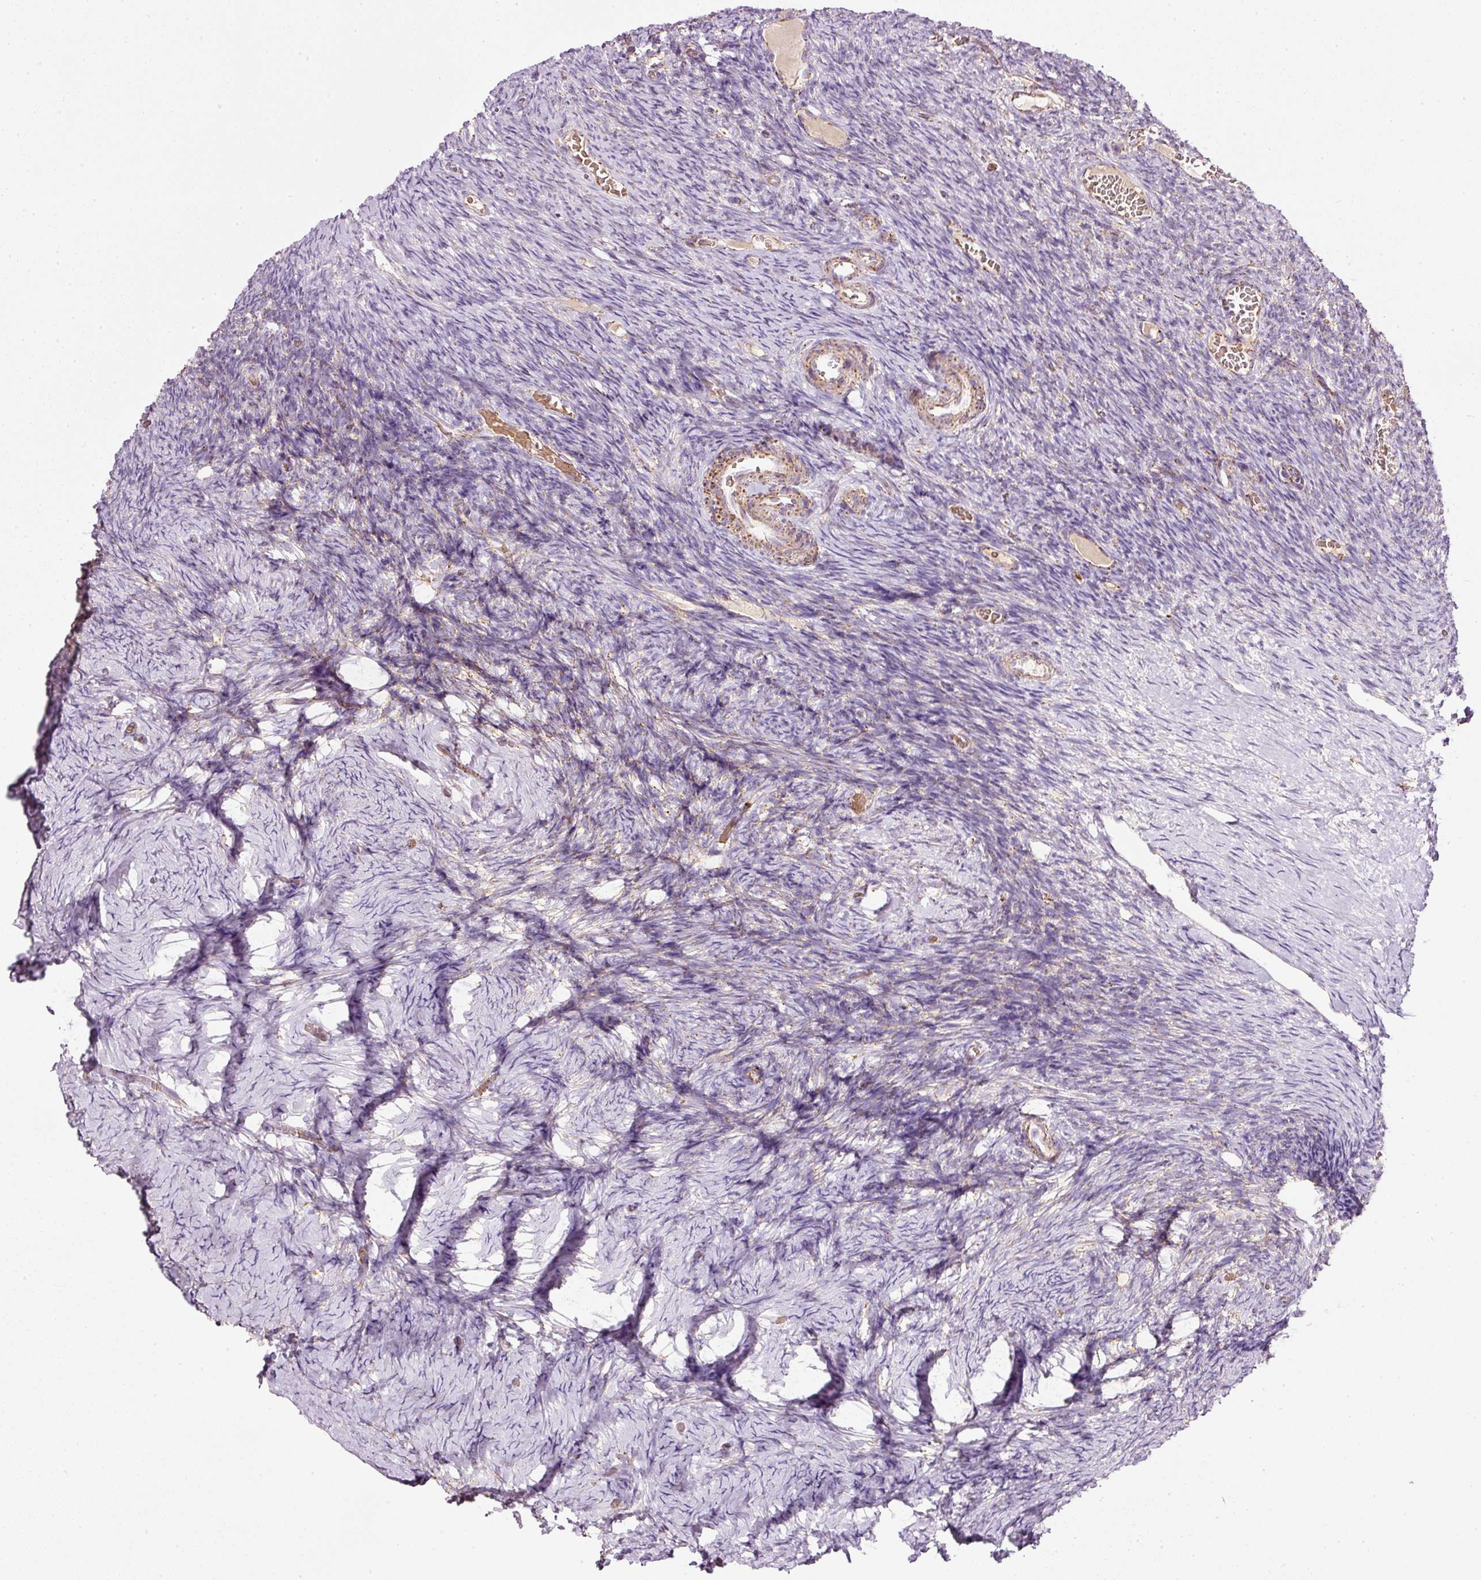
{"staining": {"intensity": "weak", "quantity": "<25%", "location": "cytoplasmic/membranous"}, "tissue": "ovary", "cell_type": "Ovarian stroma cells", "image_type": "normal", "snomed": [{"axis": "morphology", "description": "Normal tissue, NOS"}, {"axis": "topography", "description": "Ovary"}], "caption": "An immunohistochemistry photomicrograph of benign ovary is shown. There is no staining in ovarian stroma cells of ovary.", "gene": "SDHA", "patient": {"sex": "female", "age": 39}}